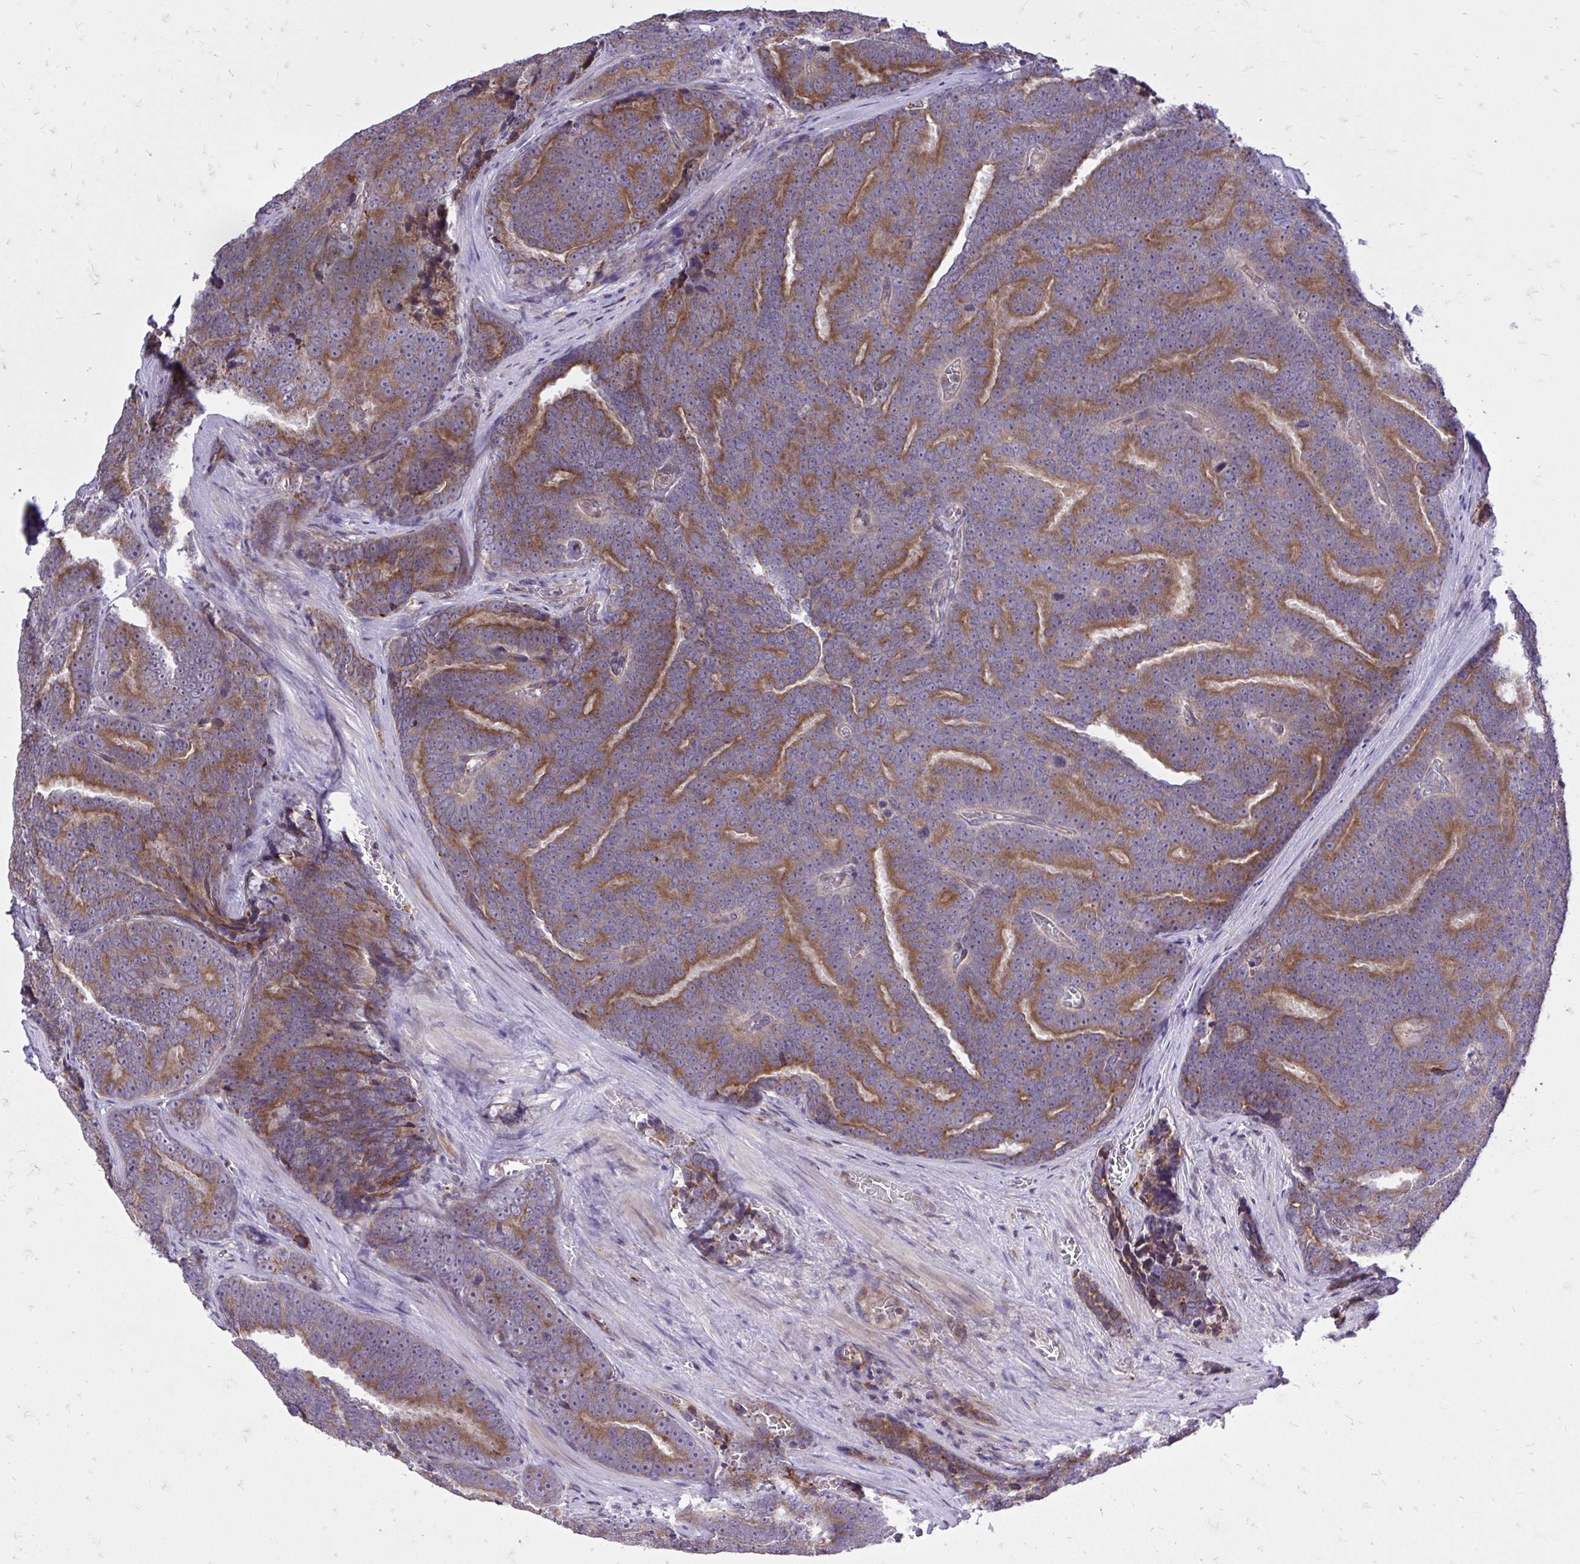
{"staining": {"intensity": "moderate", "quantity": ">75%", "location": "cytoplasmic/membranous"}, "tissue": "prostate cancer", "cell_type": "Tumor cells", "image_type": "cancer", "snomed": [{"axis": "morphology", "description": "Adenocarcinoma, Low grade"}, {"axis": "topography", "description": "Prostate"}], "caption": "Immunohistochemistry photomicrograph of neoplastic tissue: prostate low-grade adenocarcinoma stained using immunohistochemistry (IHC) shows medium levels of moderate protein expression localized specifically in the cytoplasmic/membranous of tumor cells, appearing as a cytoplasmic/membranous brown color.", "gene": "METTL9", "patient": {"sex": "male", "age": 62}}